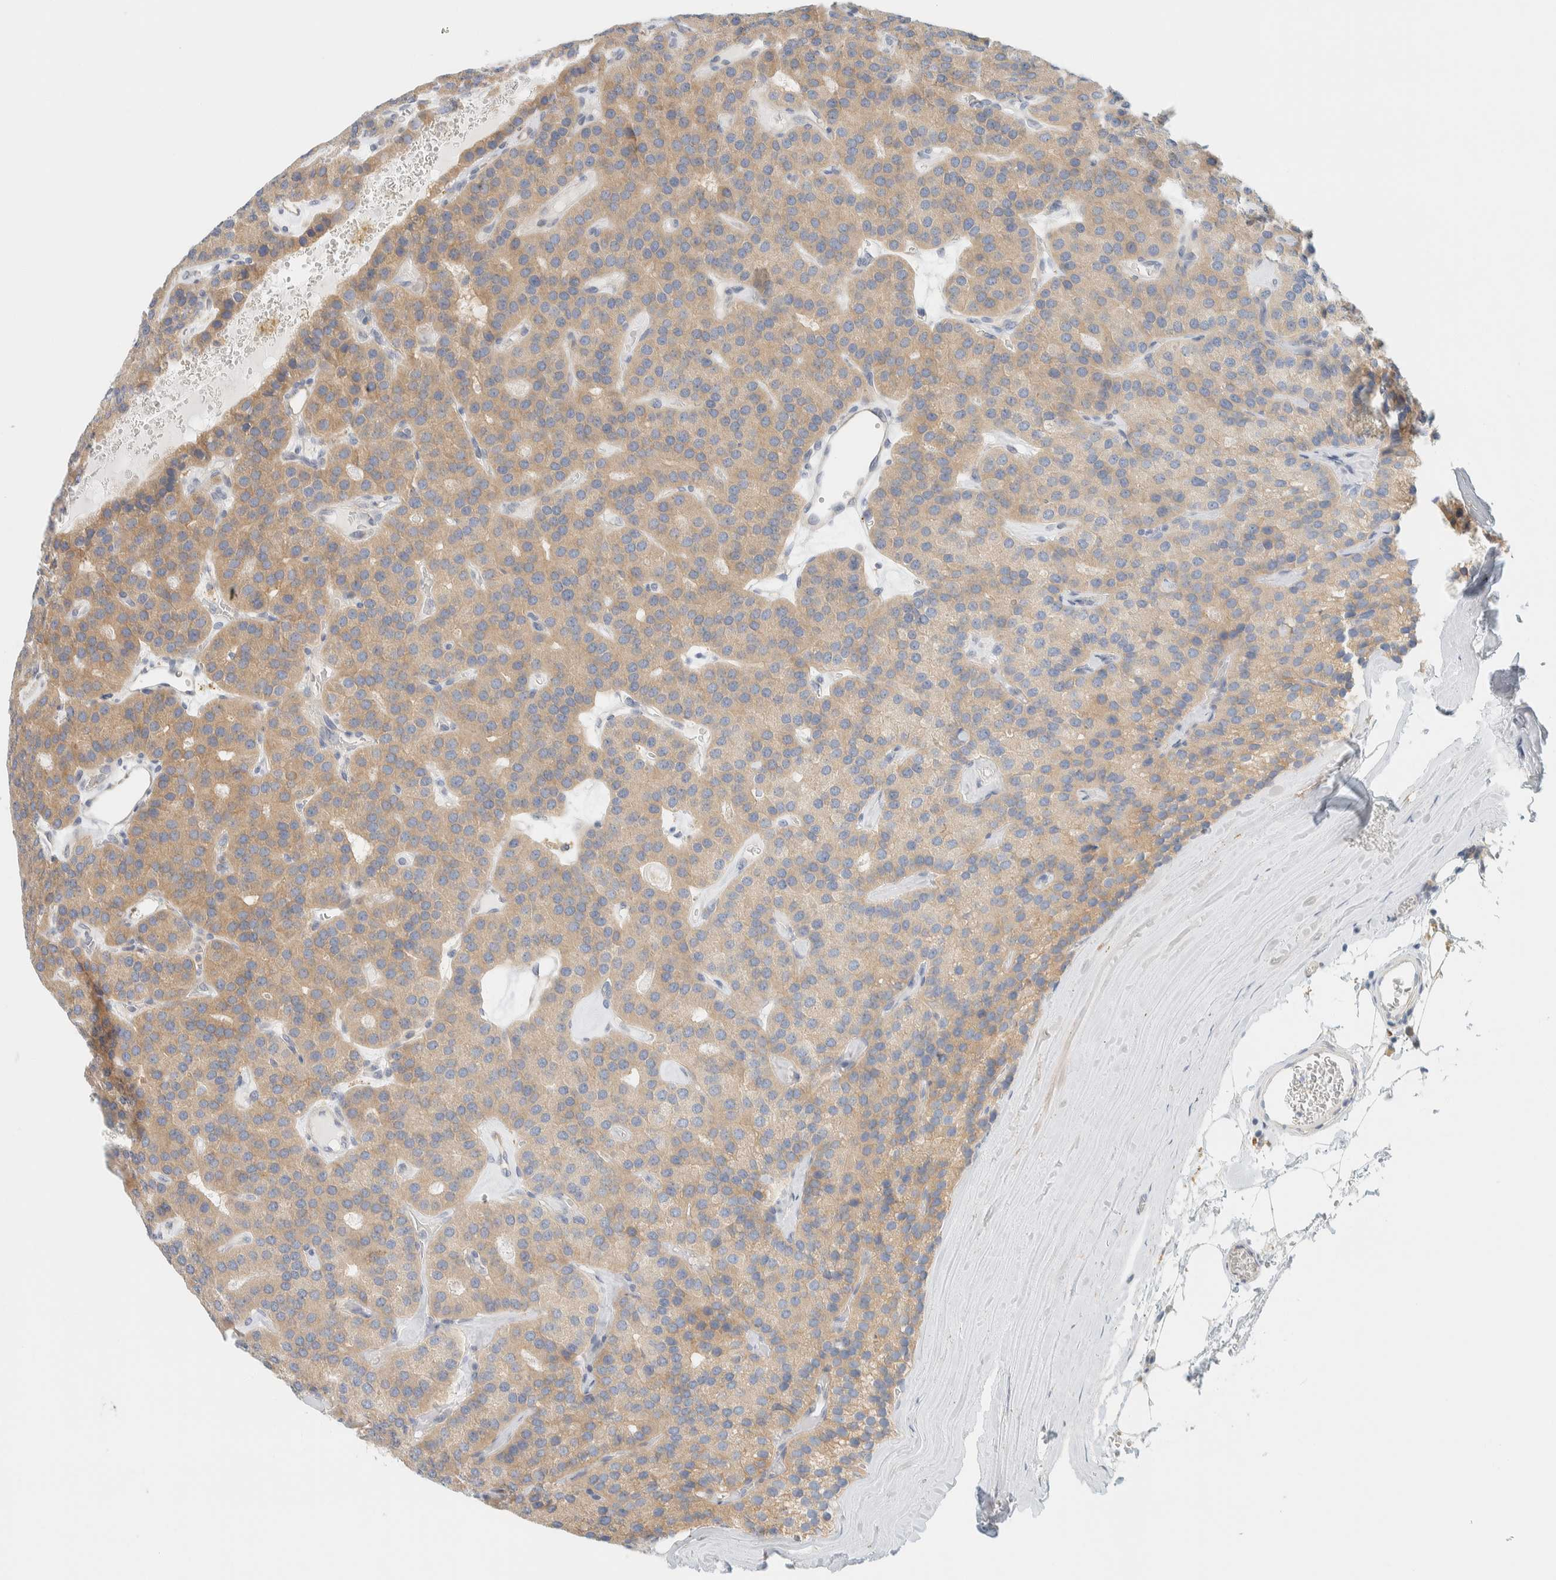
{"staining": {"intensity": "weak", "quantity": "25%-75%", "location": "cytoplasmic/membranous"}, "tissue": "parathyroid gland", "cell_type": "Glandular cells", "image_type": "normal", "snomed": [{"axis": "morphology", "description": "Normal tissue, NOS"}, {"axis": "morphology", "description": "Adenoma, NOS"}, {"axis": "topography", "description": "Parathyroid gland"}], "caption": "Immunohistochemical staining of unremarkable parathyroid gland demonstrates 25%-75% levels of weak cytoplasmic/membranous protein expression in approximately 25%-75% of glandular cells. (DAB (3,3'-diaminobenzidine) = brown stain, brightfield microscopy at high magnification).", "gene": "AARSD1", "patient": {"sex": "female", "age": 86}}